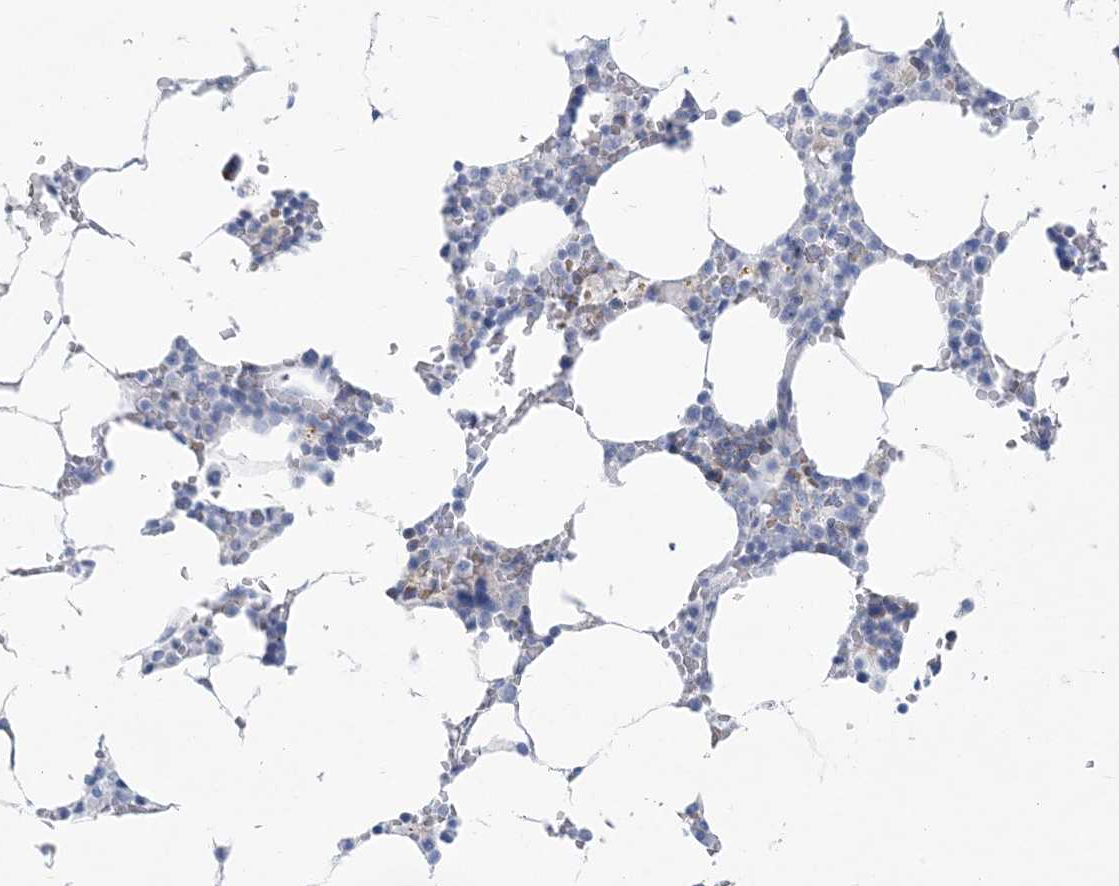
{"staining": {"intensity": "negative", "quantity": "none", "location": "none"}, "tissue": "bone marrow", "cell_type": "Hematopoietic cells", "image_type": "normal", "snomed": [{"axis": "morphology", "description": "Normal tissue, NOS"}, {"axis": "topography", "description": "Bone marrow"}], "caption": "Image shows no protein expression in hematopoietic cells of normal bone marrow.", "gene": "MOXD1", "patient": {"sex": "male", "age": 70}}